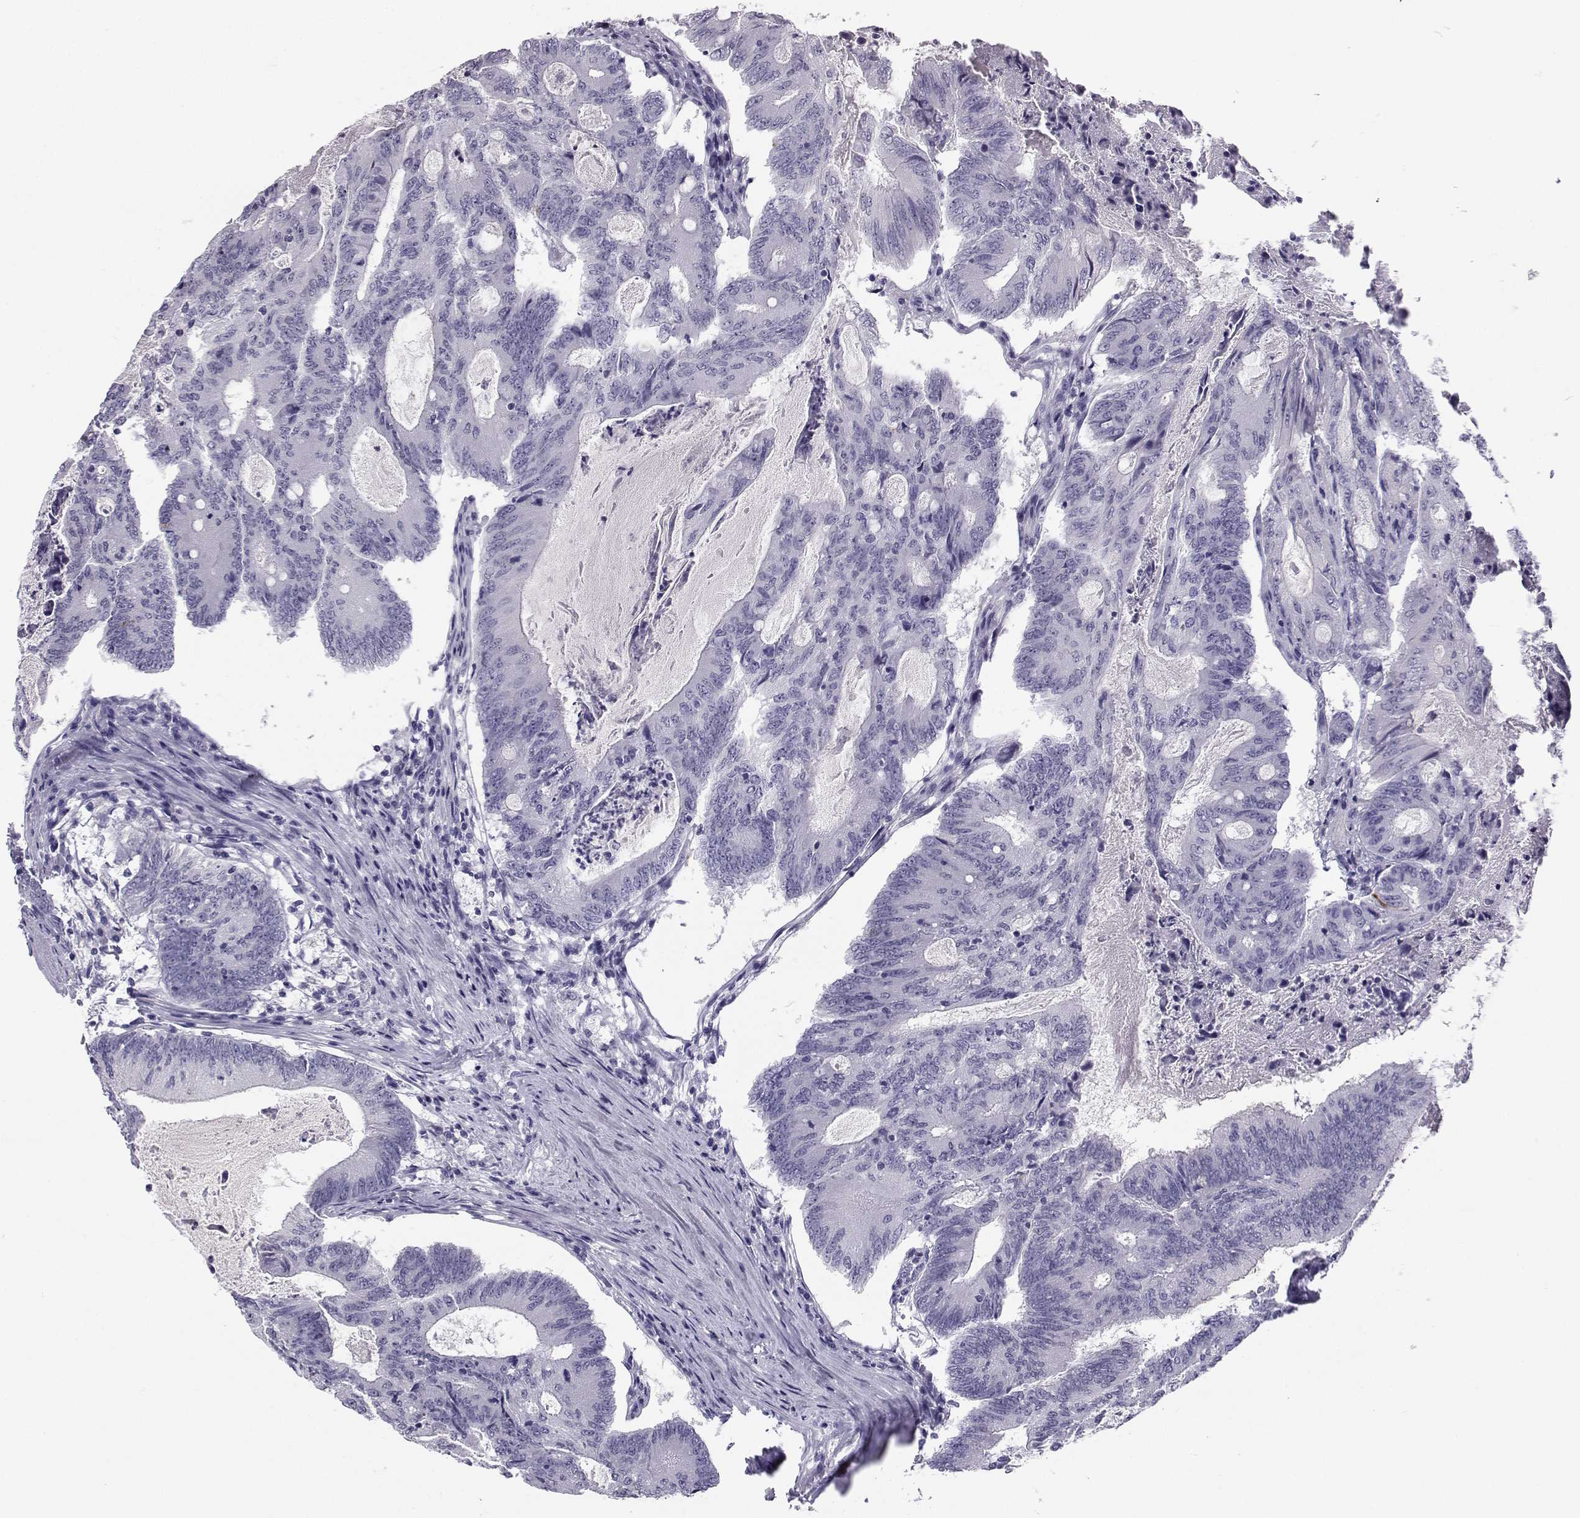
{"staining": {"intensity": "negative", "quantity": "none", "location": "none"}, "tissue": "colorectal cancer", "cell_type": "Tumor cells", "image_type": "cancer", "snomed": [{"axis": "morphology", "description": "Adenocarcinoma, NOS"}, {"axis": "topography", "description": "Colon"}], "caption": "This is an immunohistochemistry image of adenocarcinoma (colorectal). There is no positivity in tumor cells.", "gene": "PCSK1N", "patient": {"sex": "female", "age": 70}}